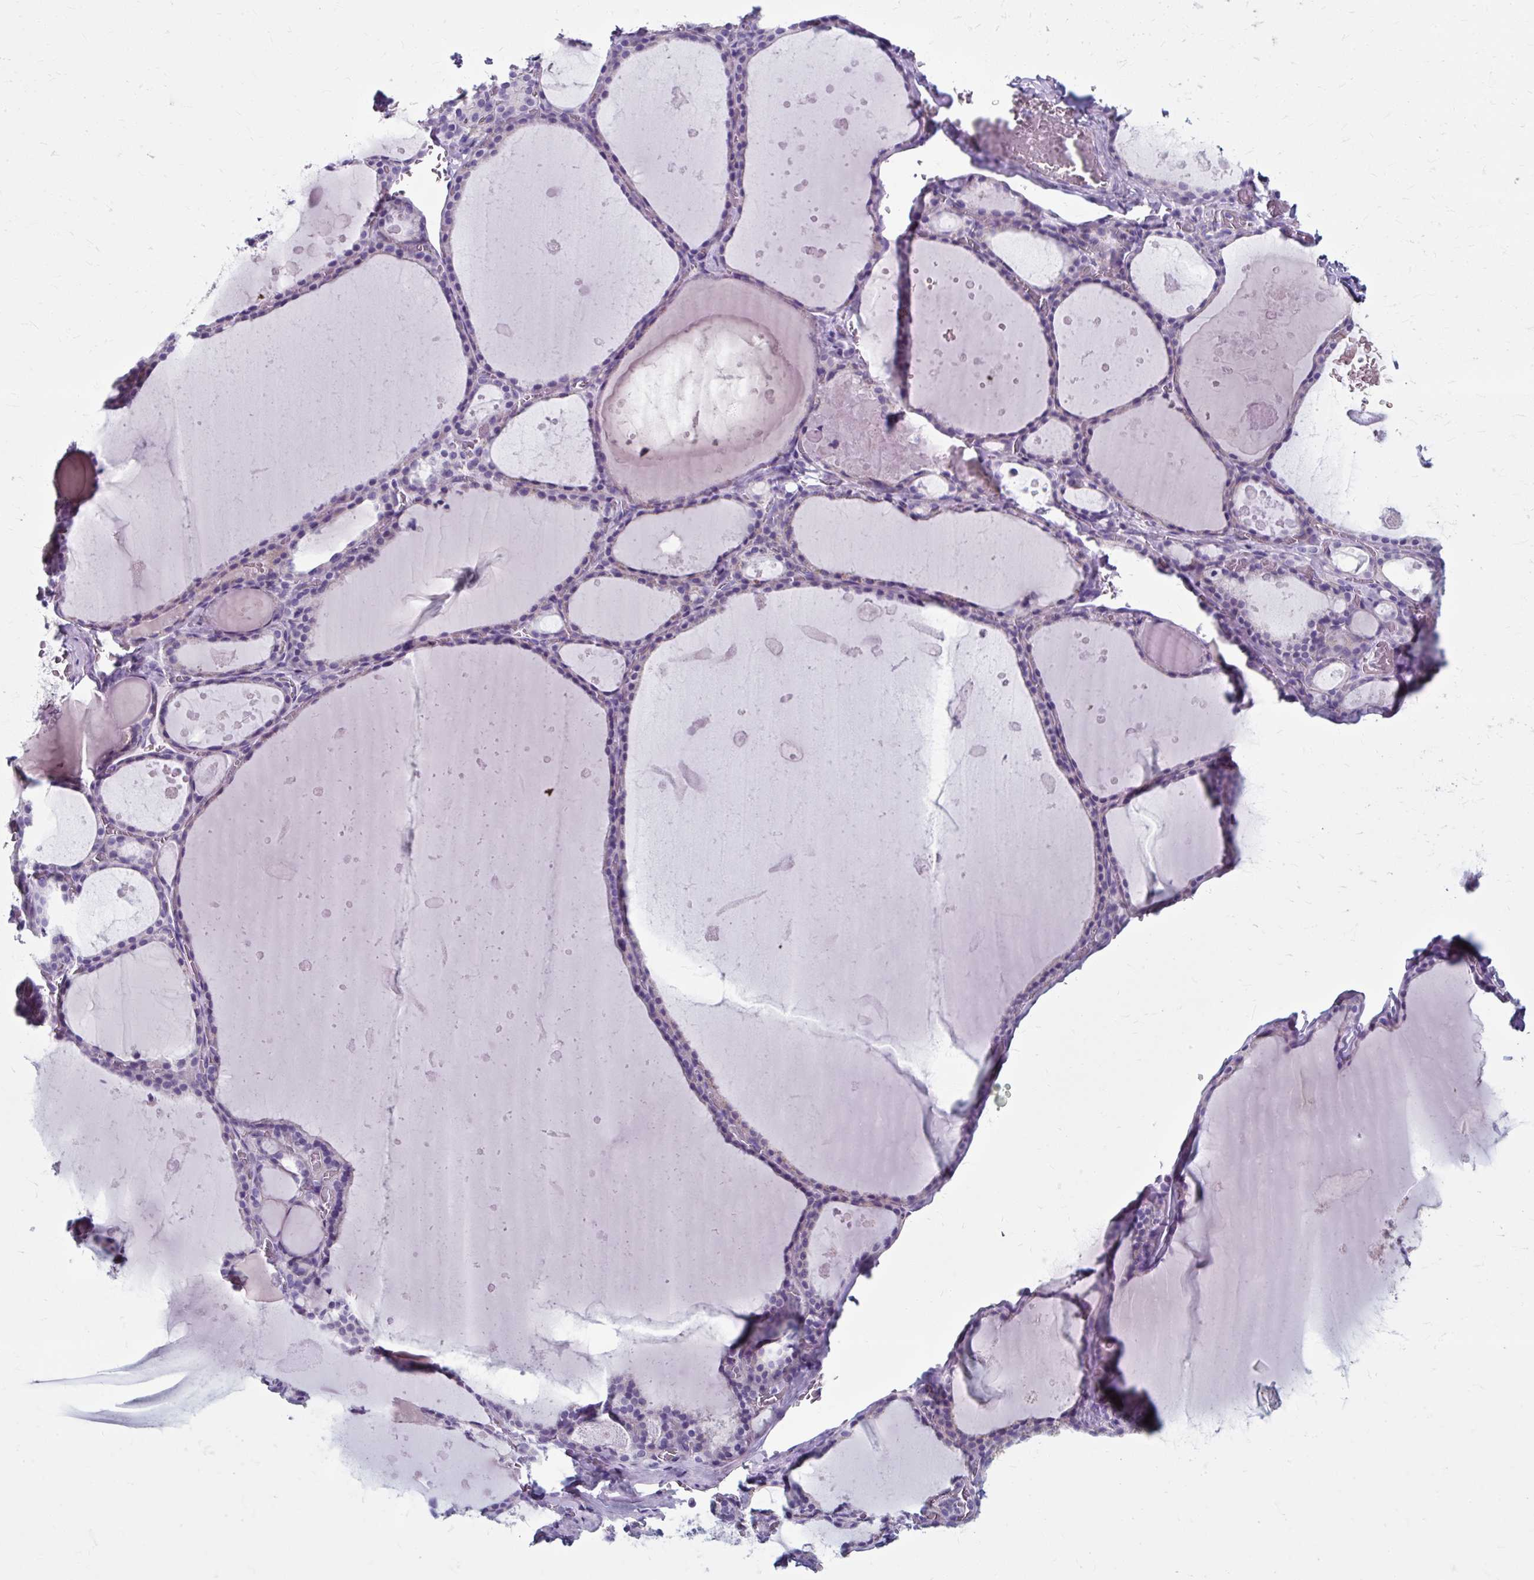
{"staining": {"intensity": "negative", "quantity": "none", "location": "none"}, "tissue": "thyroid gland", "cell_type": "Glandular cells", "image_type": "normal", "snomed": [{"axis": "morphology", "description": "Normal tissue, NOS"}, {"axis": "topography", "description": "Thyroid gland"}], "caption": "Normal thyroid gland was stained to show a protein in brown. There is no significant positivity in glandular cells. The staining is performed using DAB (3,3'-diaminobenzidine) brown chromogen with nuclei counter-stained in using hematoxylin.", "gene": "ZNF555", "patient": {"sex": "male", "age": 56}}